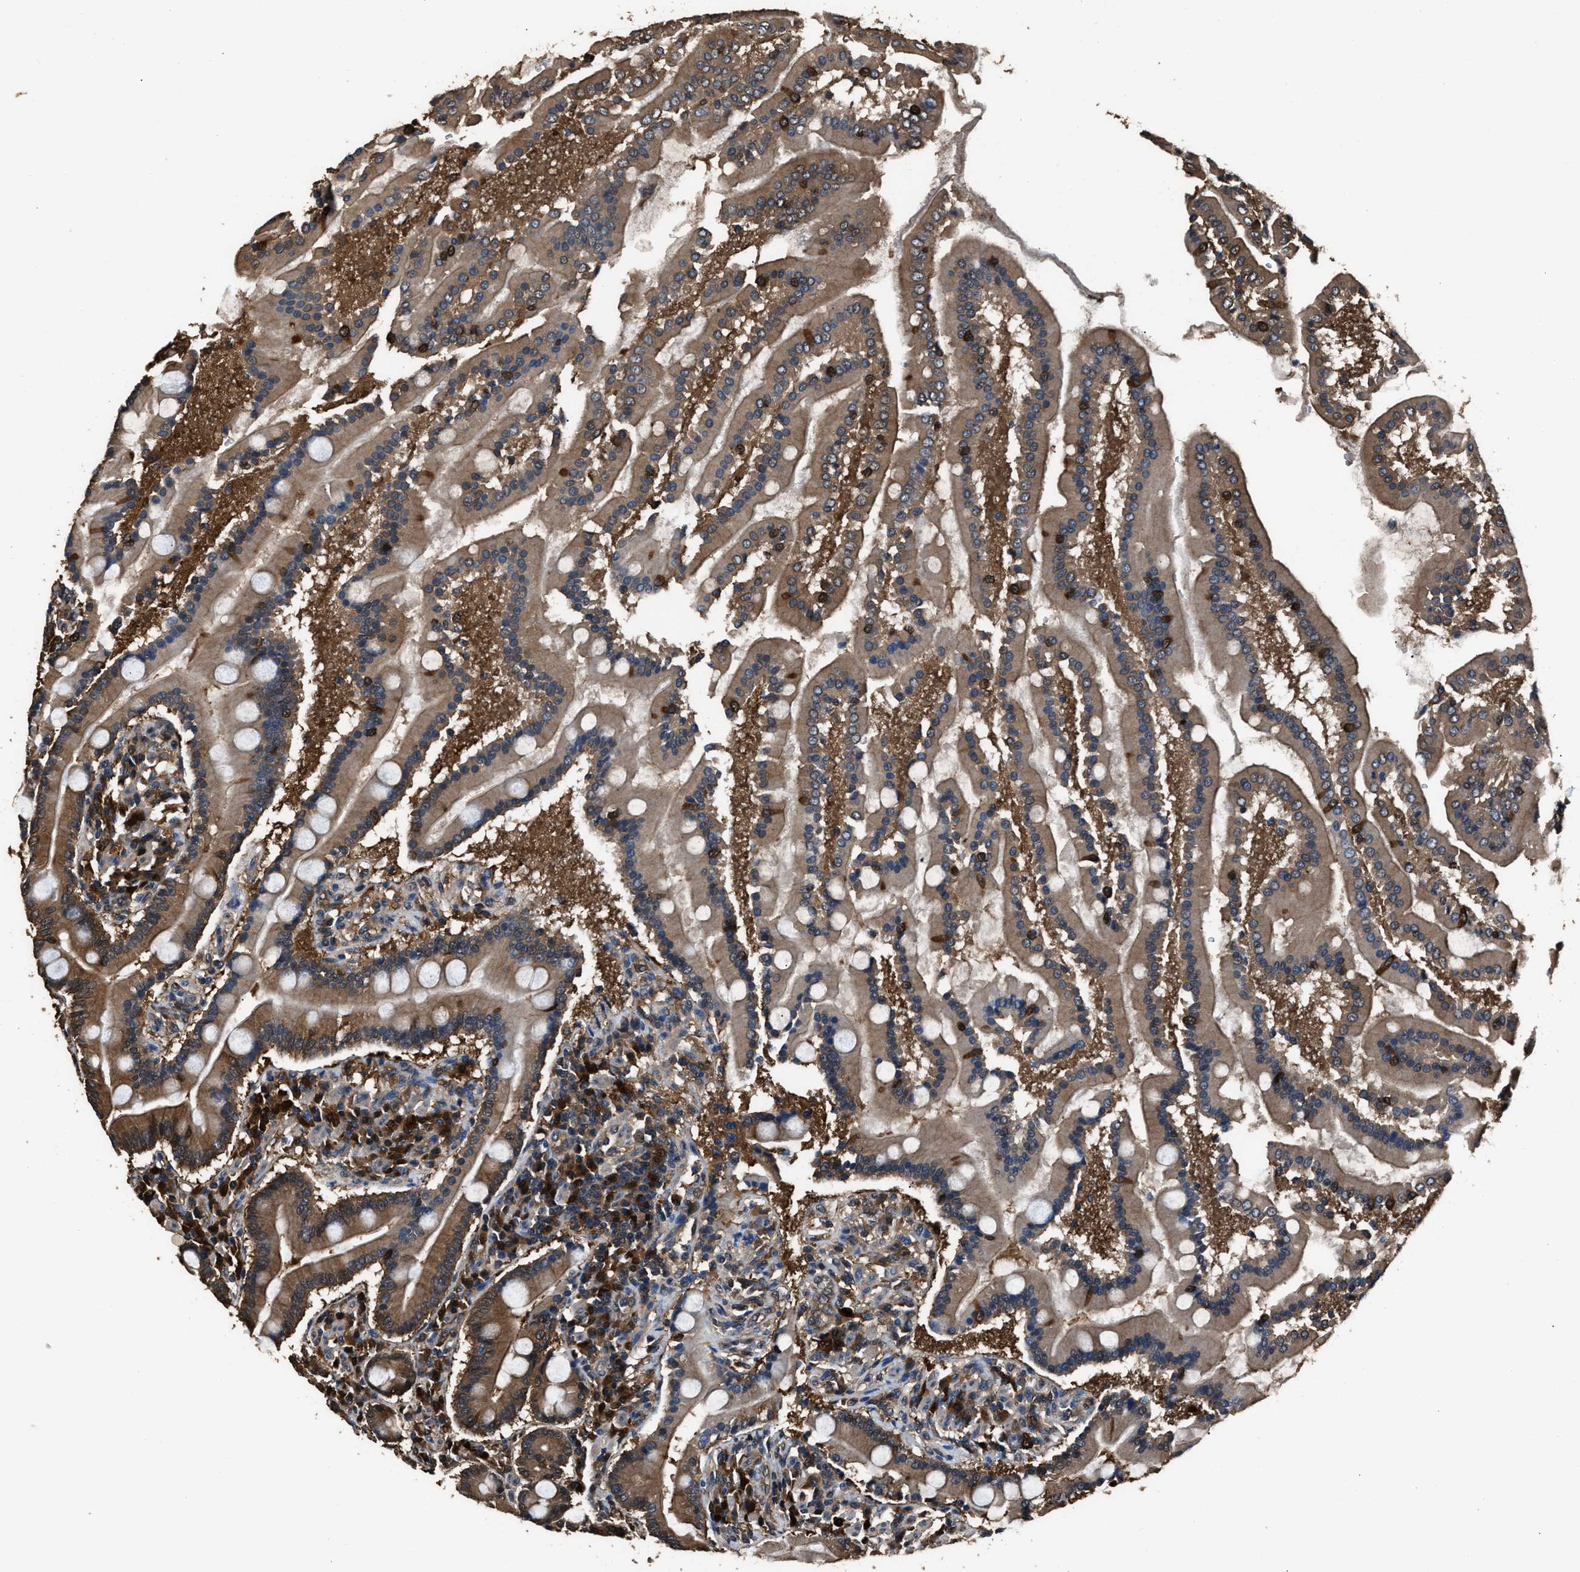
{"staining": {"intensity": "moderate", "quantity": ">75%", "location": "cytoplasmic/membranous"}, "tissue": "duodenum", "cell_type": "Glandular cells", "image_type": "normal", "snomed": [{"axis": "morphology", "description": "Normal tissue, NOS"}, {"axis": "topography", "description": "Duodenum"}], "caption": "Brown immunohistochemical staining in unremarkable duodenum demonstrates moderate cytoplasmic/membranous expression in approximately >75% of glandular cells. (DAB (3,3'-diaminobenzidine) IHC, brown staining for protein, blue staining for nuclei).", "gene": "GSTP1", "patient": {"sex": "male", "age": 50}}